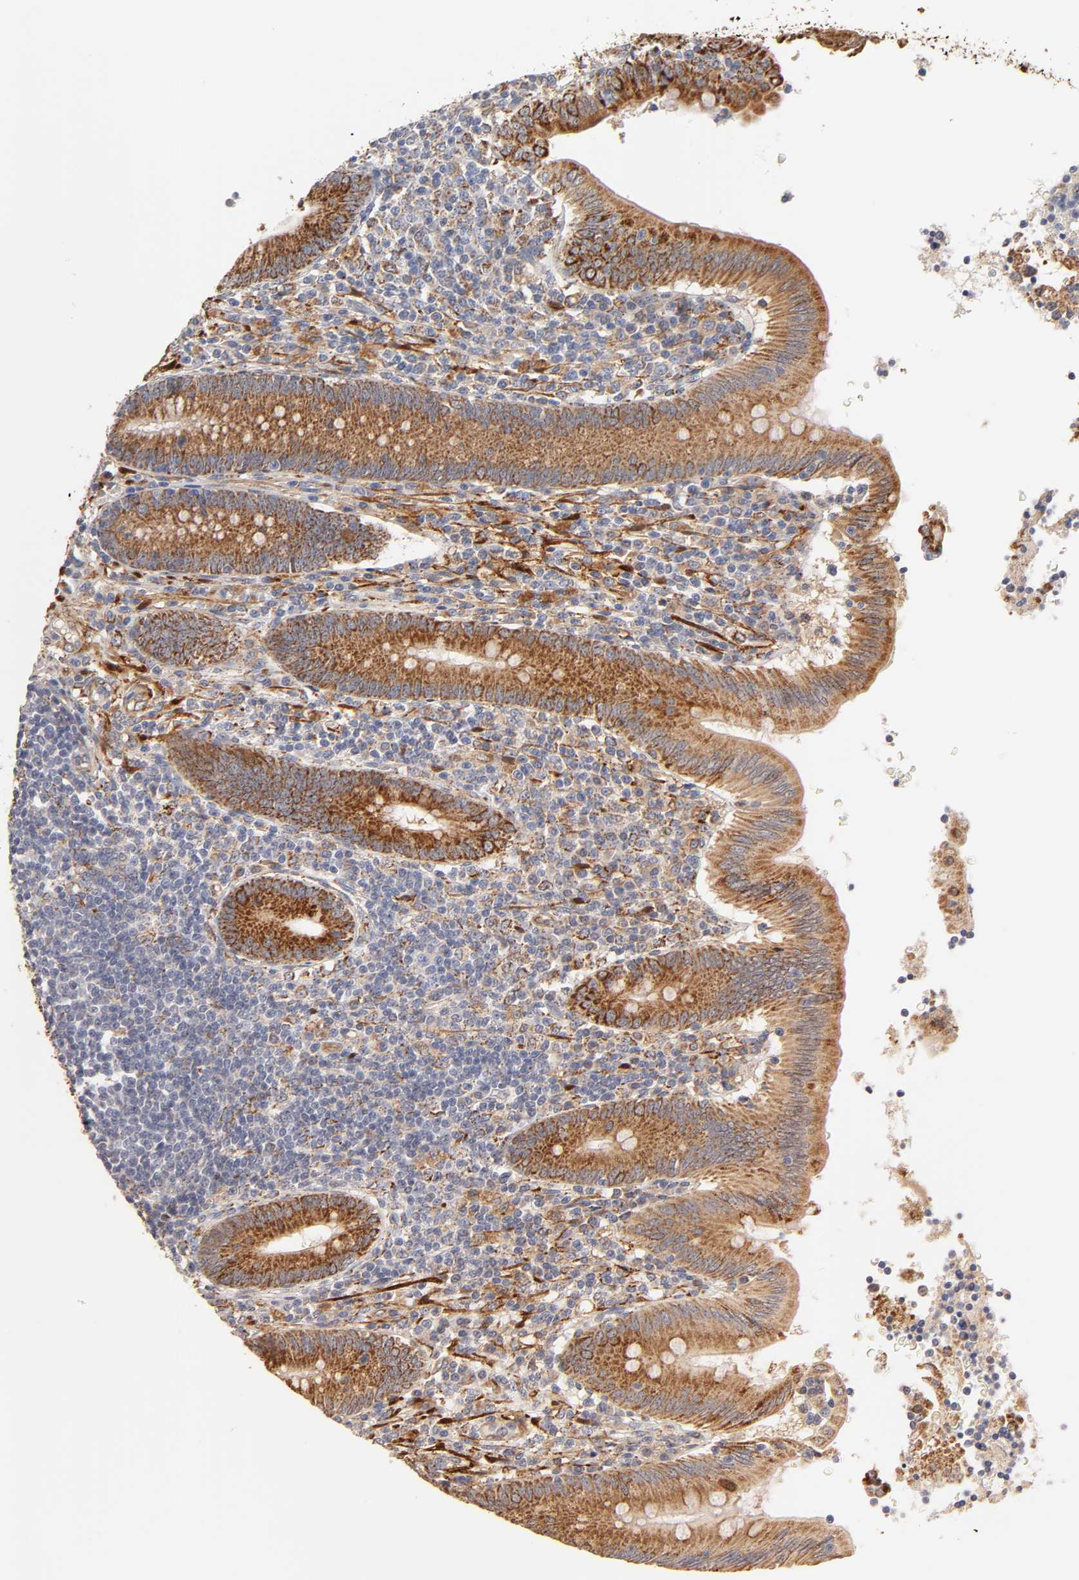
{"staining": {"intensity": "strong", "quantity": ">75%", "location": "cytoplasmic/membranous"}, "tissue": "appendix", "cell_type": "Glandular cells", "image_type": "normal", "snomed": [{"axis": "morphology", "description": "Normal tissue, NOS"}, {"axis": "morphology", "description": "Inflammation, NOS"}, {"axis": "topography", "description": "Appendix"}], "caption": "Glandular cells show strong cytoplasmic/membranous positivity in approximately >75% of cells in unremarkable appendix.", "gene": "ISG15", "patient": {"sex": "male", "age": 46}}